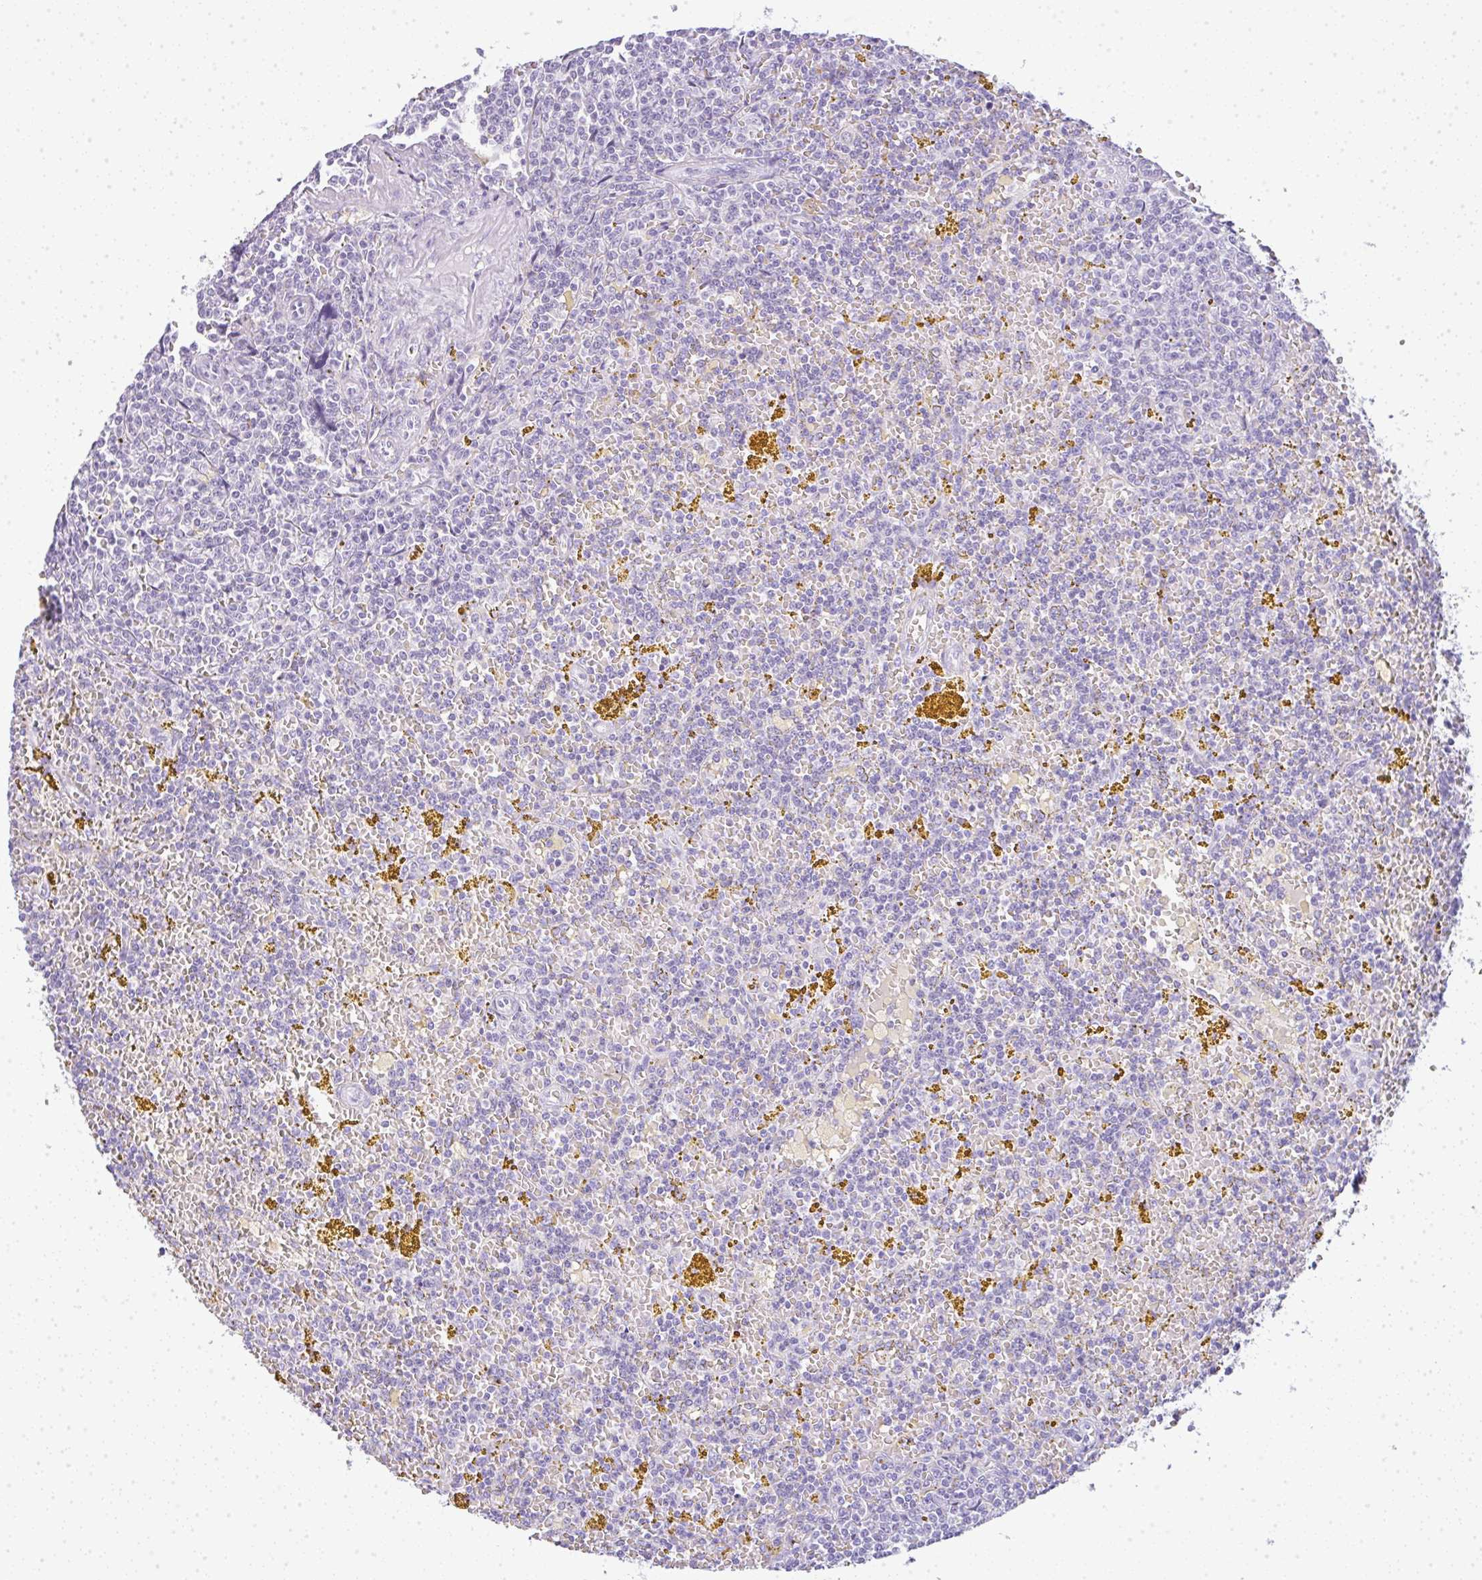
{"staining": {"intensity": "negative", "quantity": "none", "location": "none"}, "tissue": "lymphoma", "cell_type": "Tumor cells", "image_type": "cancer", "snomed": [{"axis": "morphology", "description": "Malignant lymphoma, non-Hodgkin's type, Low grade"}, {"axis": "topography", "description": "Spleen"}, {"axis": "topography", "description": "Lymph node"}], "caption": "There is no significant staining in tumor cells of low-grade malignant lymphoma, non-Hodgkin's type.", "gene": "LPAR4", "patient": {"sex": "female", "age": 66}}